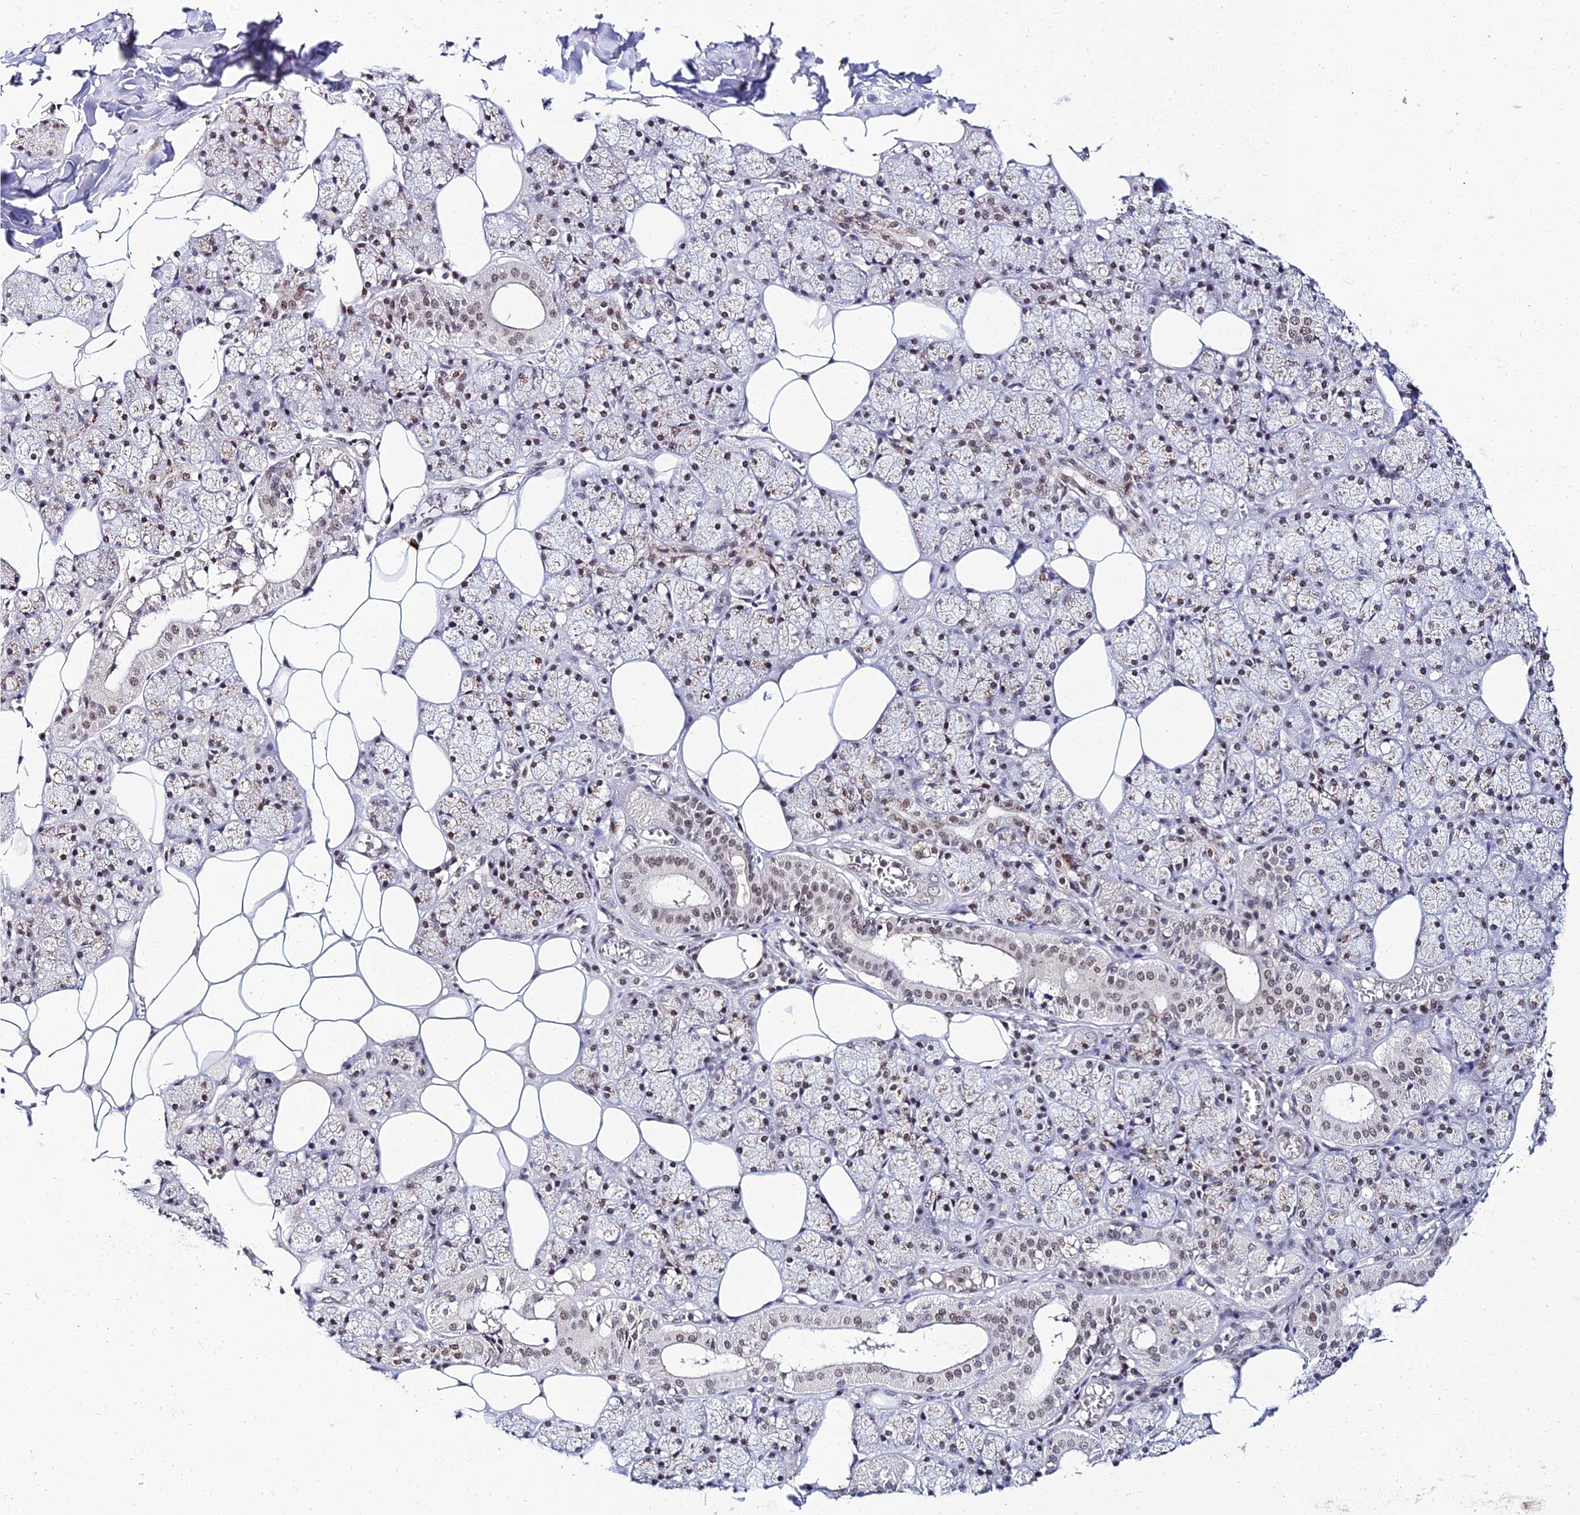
{"staining": {"intensity": "strong", "quantity": ">75%", "location": "nuclear"}, "tissue": "salivary gland", "cell_type": "Glandular cells", "image_type": "normal", "snomed": [{"axis": "morphology", "description": "Normal tissue, NOS"}, {"axis": "topography", "description": "Salivary gland"}], "caption": "The image displays a brown stain indicating the presence of a protein in the nuclear of glandular cells in salivary gland.", "gene": "EXOSC3", "patient": {"sex": "male", "age": 62}}